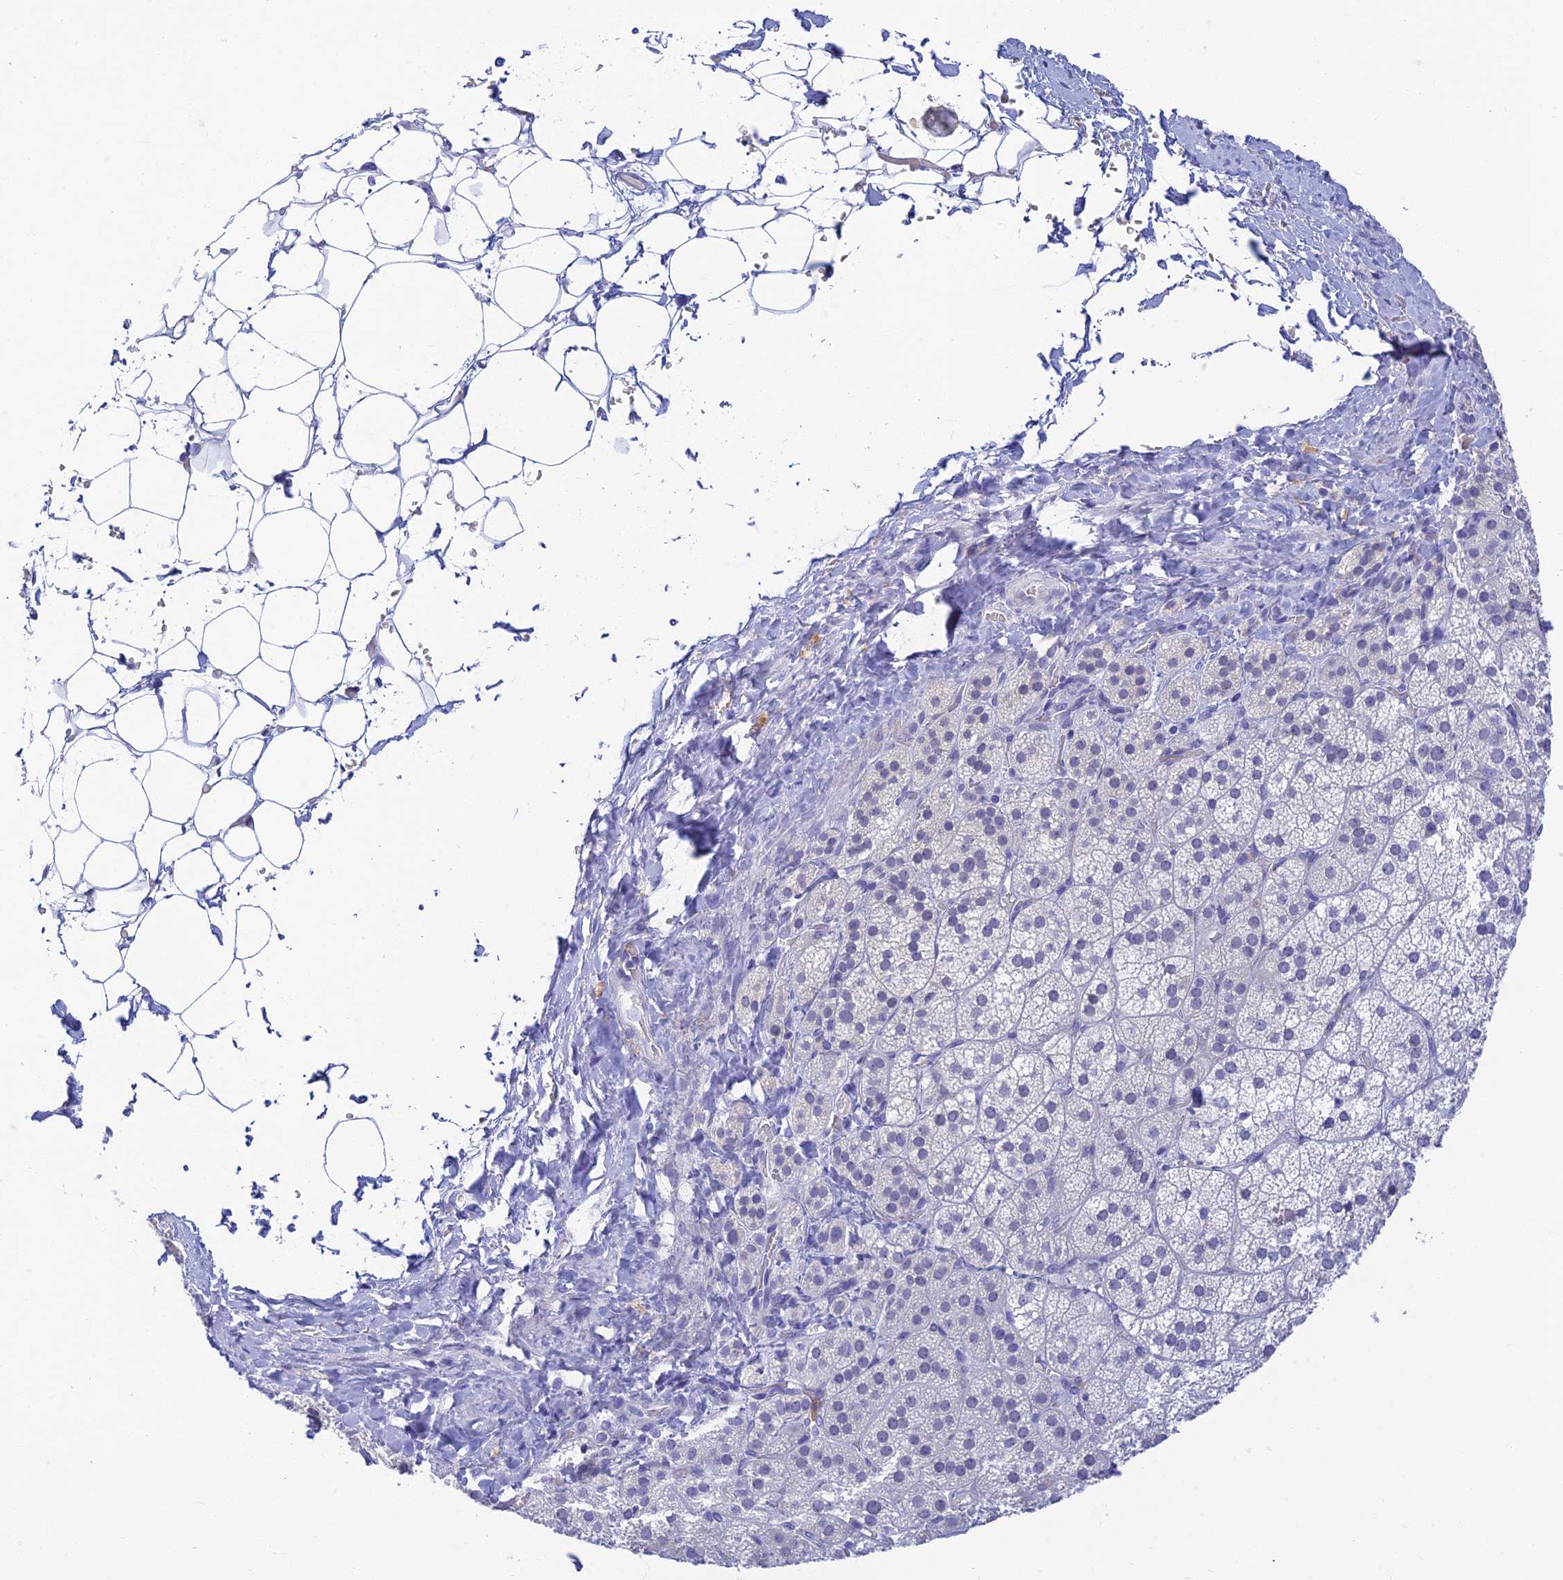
{"staining": {"intensity": "negative", "quantity": "none", "location": "none"}, "tissue": "adrenal gland", "cell_type": "Glandular cells", "image_type": "normal", "snomed": [{"axis": "morphology", "description": "Normal tissue, NOS"}, {"axis": "topography", "description": "Adrenal gland"}], "caption": "Unremarkable adrenal gland was stained to show a protein in brown. There is no significant staining in glandular cells. The staining was performed using DAB (3,3'-diaminobenzidine) to visualize the protein expression in brown, while the nuclei were stained in blue with hematoxylin (Magnification: 20x).", "gene": "INTS13", "patient": {"sex": "female", "age": 44}}